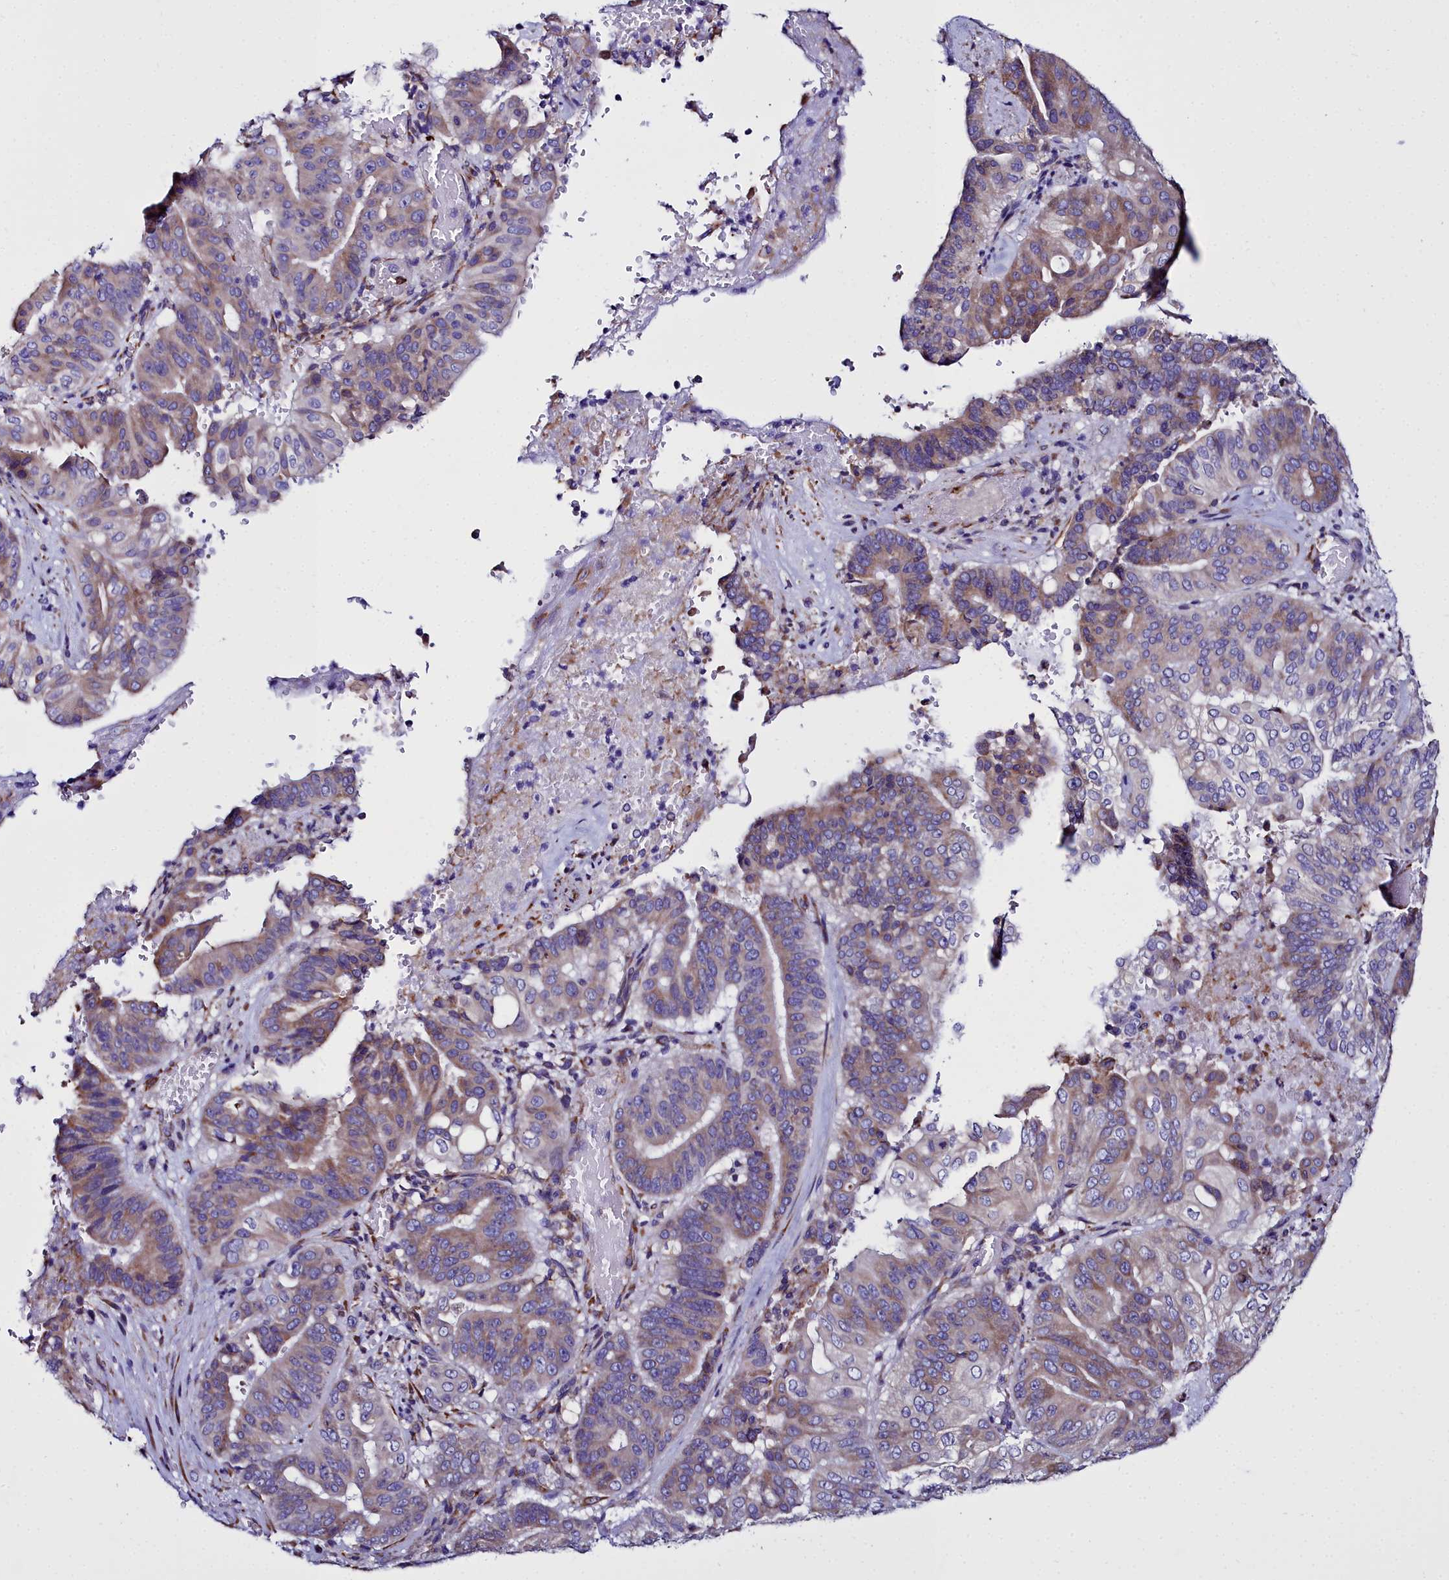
{"staining": {"intensity": "moderate", "quantity": "25%-75%", "location": "cytoplasmic/membranous"}, "tissue": "pancreatic cancer", "cell_type": "Tumor cells", "image_type": "cancer", "snomed": [{"axis": "morphology", "description": "Adenocarcinoma, NOS"}, {"axis": "topography", "description": "Pancreas"}], "caption": "IHC of pancreatic cancer (adenocarcinoma) shows medium levels of moderate cytoplasmic/membranous positivity in approximately 25%-75% of tumor cells. The staining was performed using DAB (3,3'-diaminobenzidine), with brown indicating positive protein expression. Nuclei are stained blue with hematoxylin.", "gene": "TXNDC5", "patient": {"sex": "female", "age": 77}}